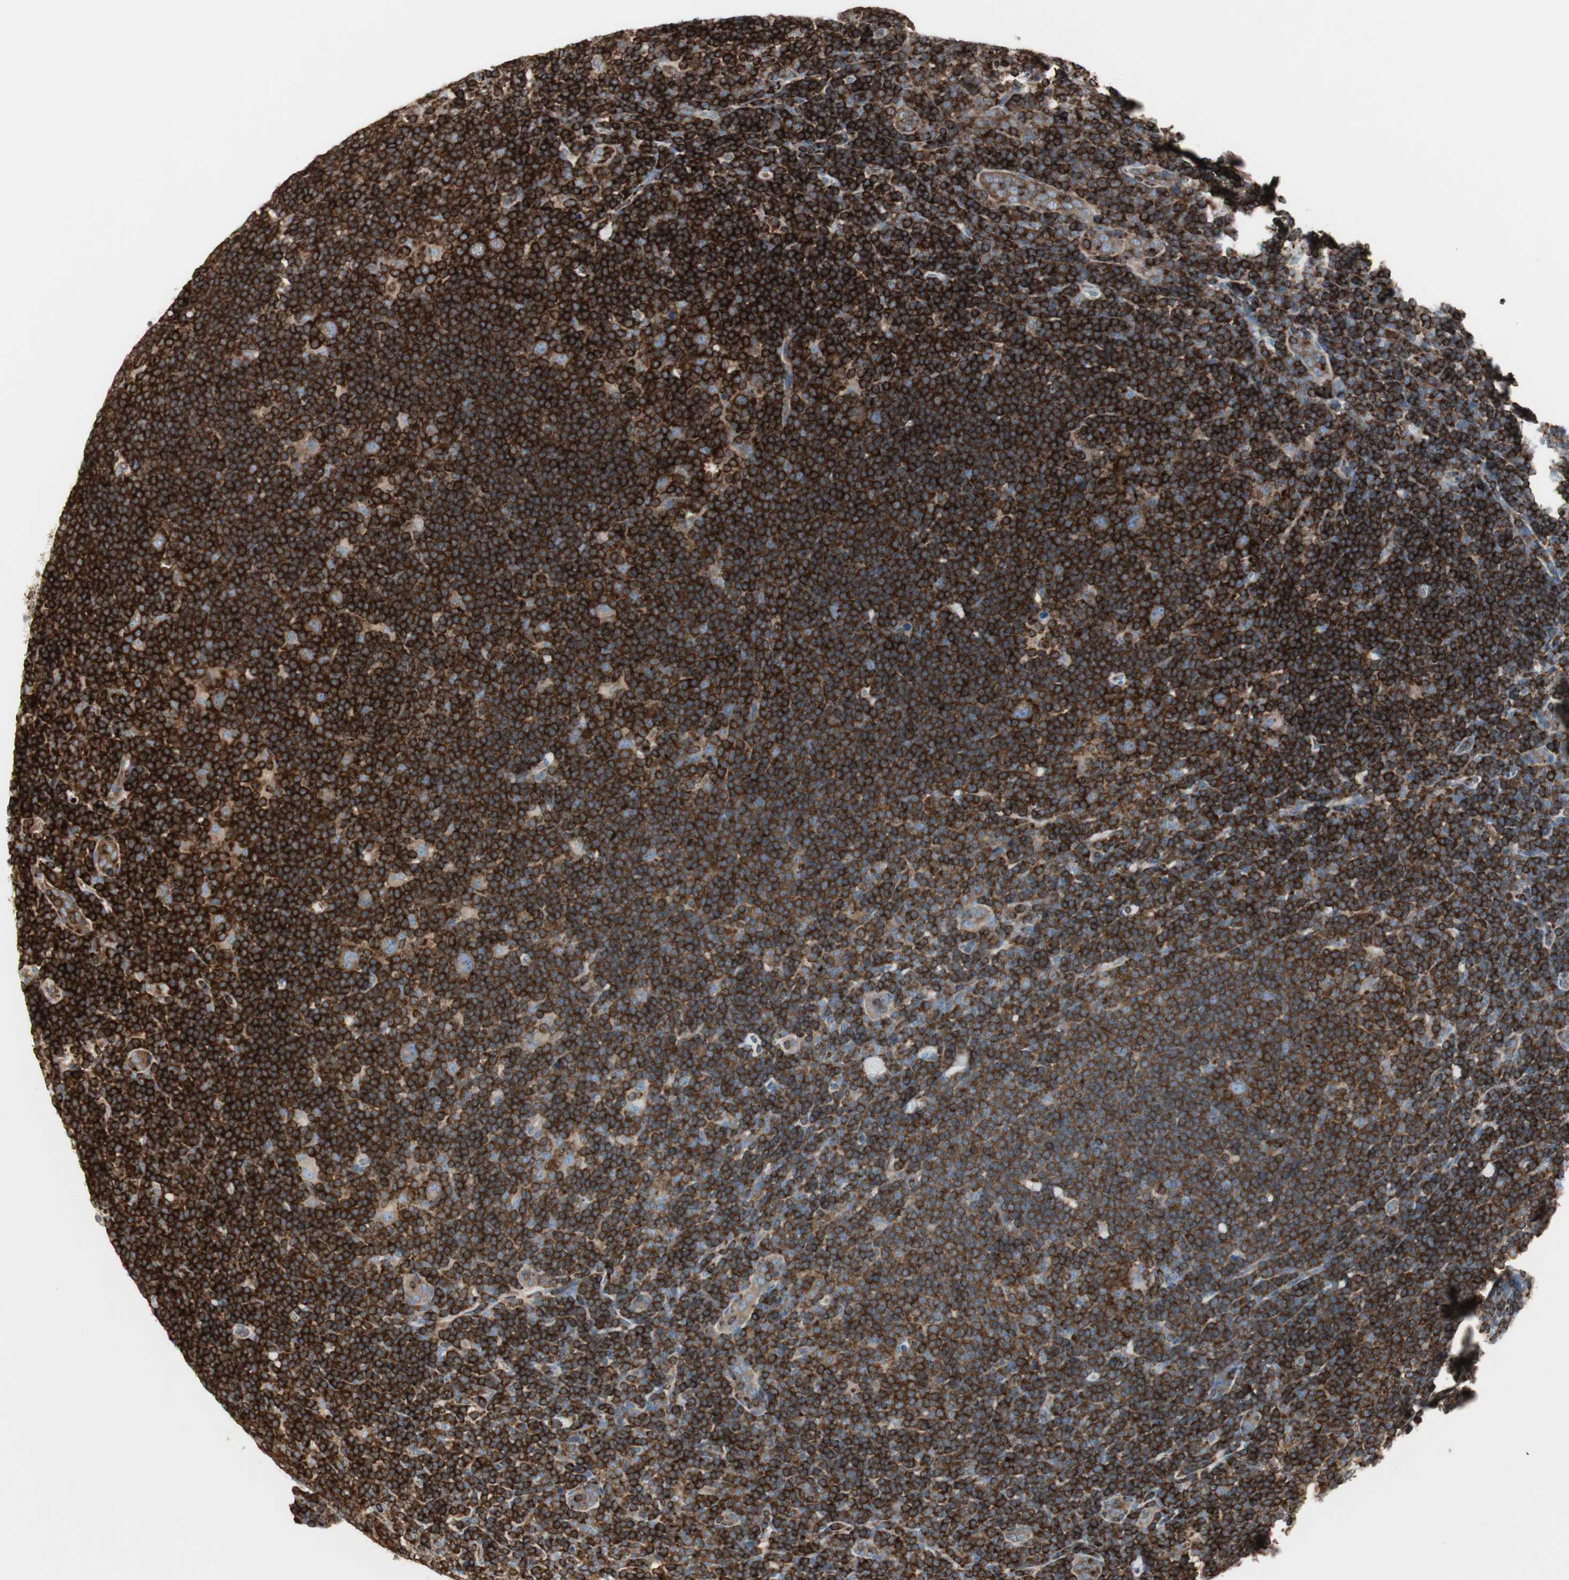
{"staining": {"intensity": "moderate", "quantity": "25%-75%", "location": "cytoplasmic/membranous"}, "tissue": "lymphoma", "cell_type": "Tumor cells", "image_type": "cancer", "snomed": [{"axis": "morphology", "description": "Hodgkin's disease, NOS"}, {"axis": "topography", "description": "Lymph node"}], "caption": "About 25%-75% of tumor cells in human lymphoma display moderate cytoplasmic/membranous protein positivity as visualized by brown immunohistochemical staining.", "gene": "ARHGEF1", "patient": {"sex": "female", "age": 57}}